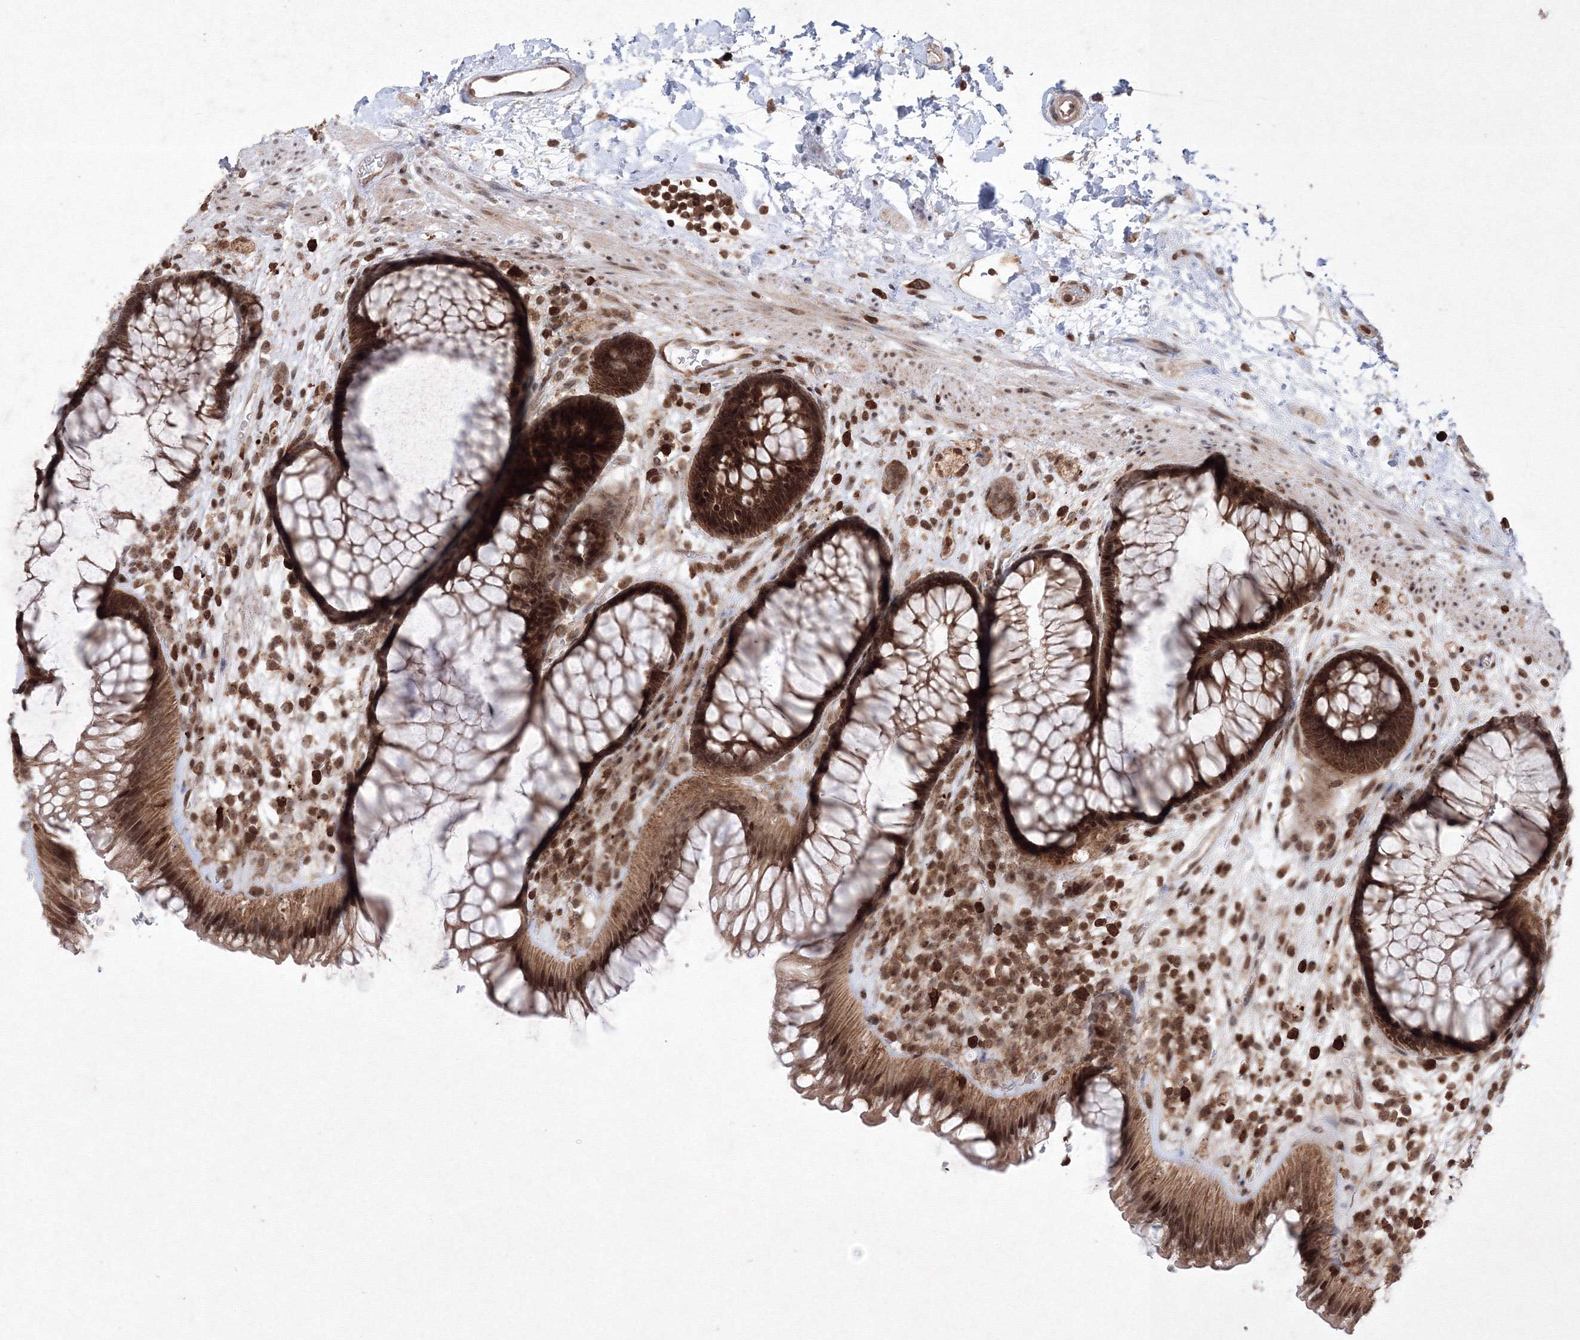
{"staining": {"intensity": "strong", "quantity": ">75%", "location": "cytoplasmic/membranous,nuclear"}, "tissue": "rectum", "cell_type": "Glandular cells", "image_type": "normal", "snomed": [{"axis": "morphology", "description": "Normal tissue, NOS"}, {"axis": "topography", "description": "Rectum"}], "caption": "The histopathology image displays immunohistochemical staining of normal rectum. There is strong cytoplasmic/membranous,nuclear staining is identified in about >75% of glandular cells. Using DAB (brown) and hematoxylin (blue) stains, captured at high magnification using brightfield microscopy.", "gene": "MKRN2", "patient": {"sex": "male", "age": 51}}